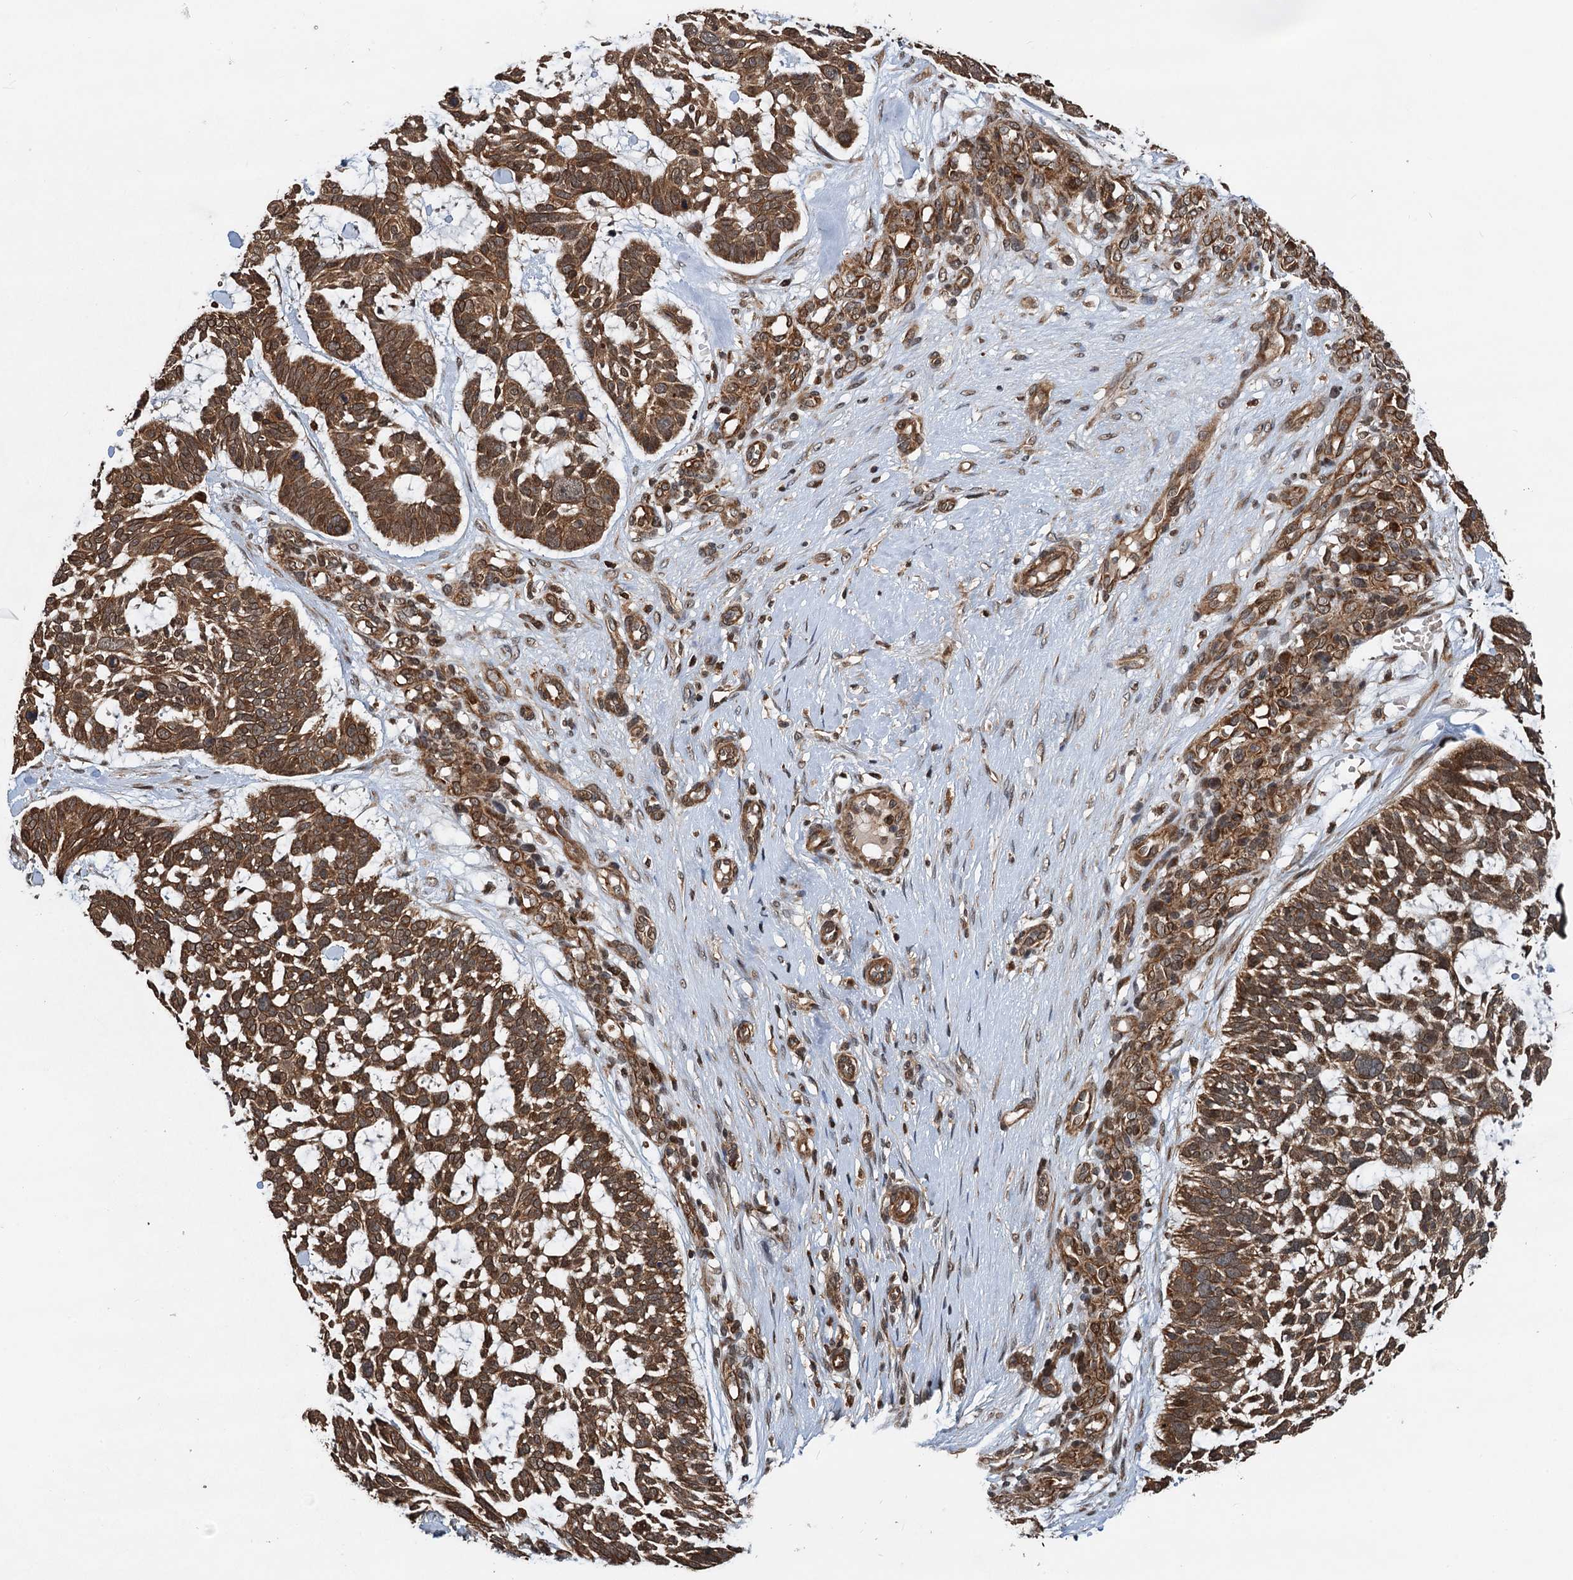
{"staining": {"intensity": "strong", "quantity": ">75%", "location": "cytoplasmic/membranous"}, "tissue": "skin cancer", "cell_type": "Tumor cells", "image_type": "cancer", "snomed": [{"axis": "morphology", "description": "Basal cell carcinoma"}, {"axis": "topography", "description": "Skin"}], "caption": "The immunohistochemical stain shows strong cytoplasmic/membranous expression in tumor cells of skin cancer (basal cell carcinoma) tissue.", "gene": "STUB1", "patient": {"sex": "male", "age": 88}}